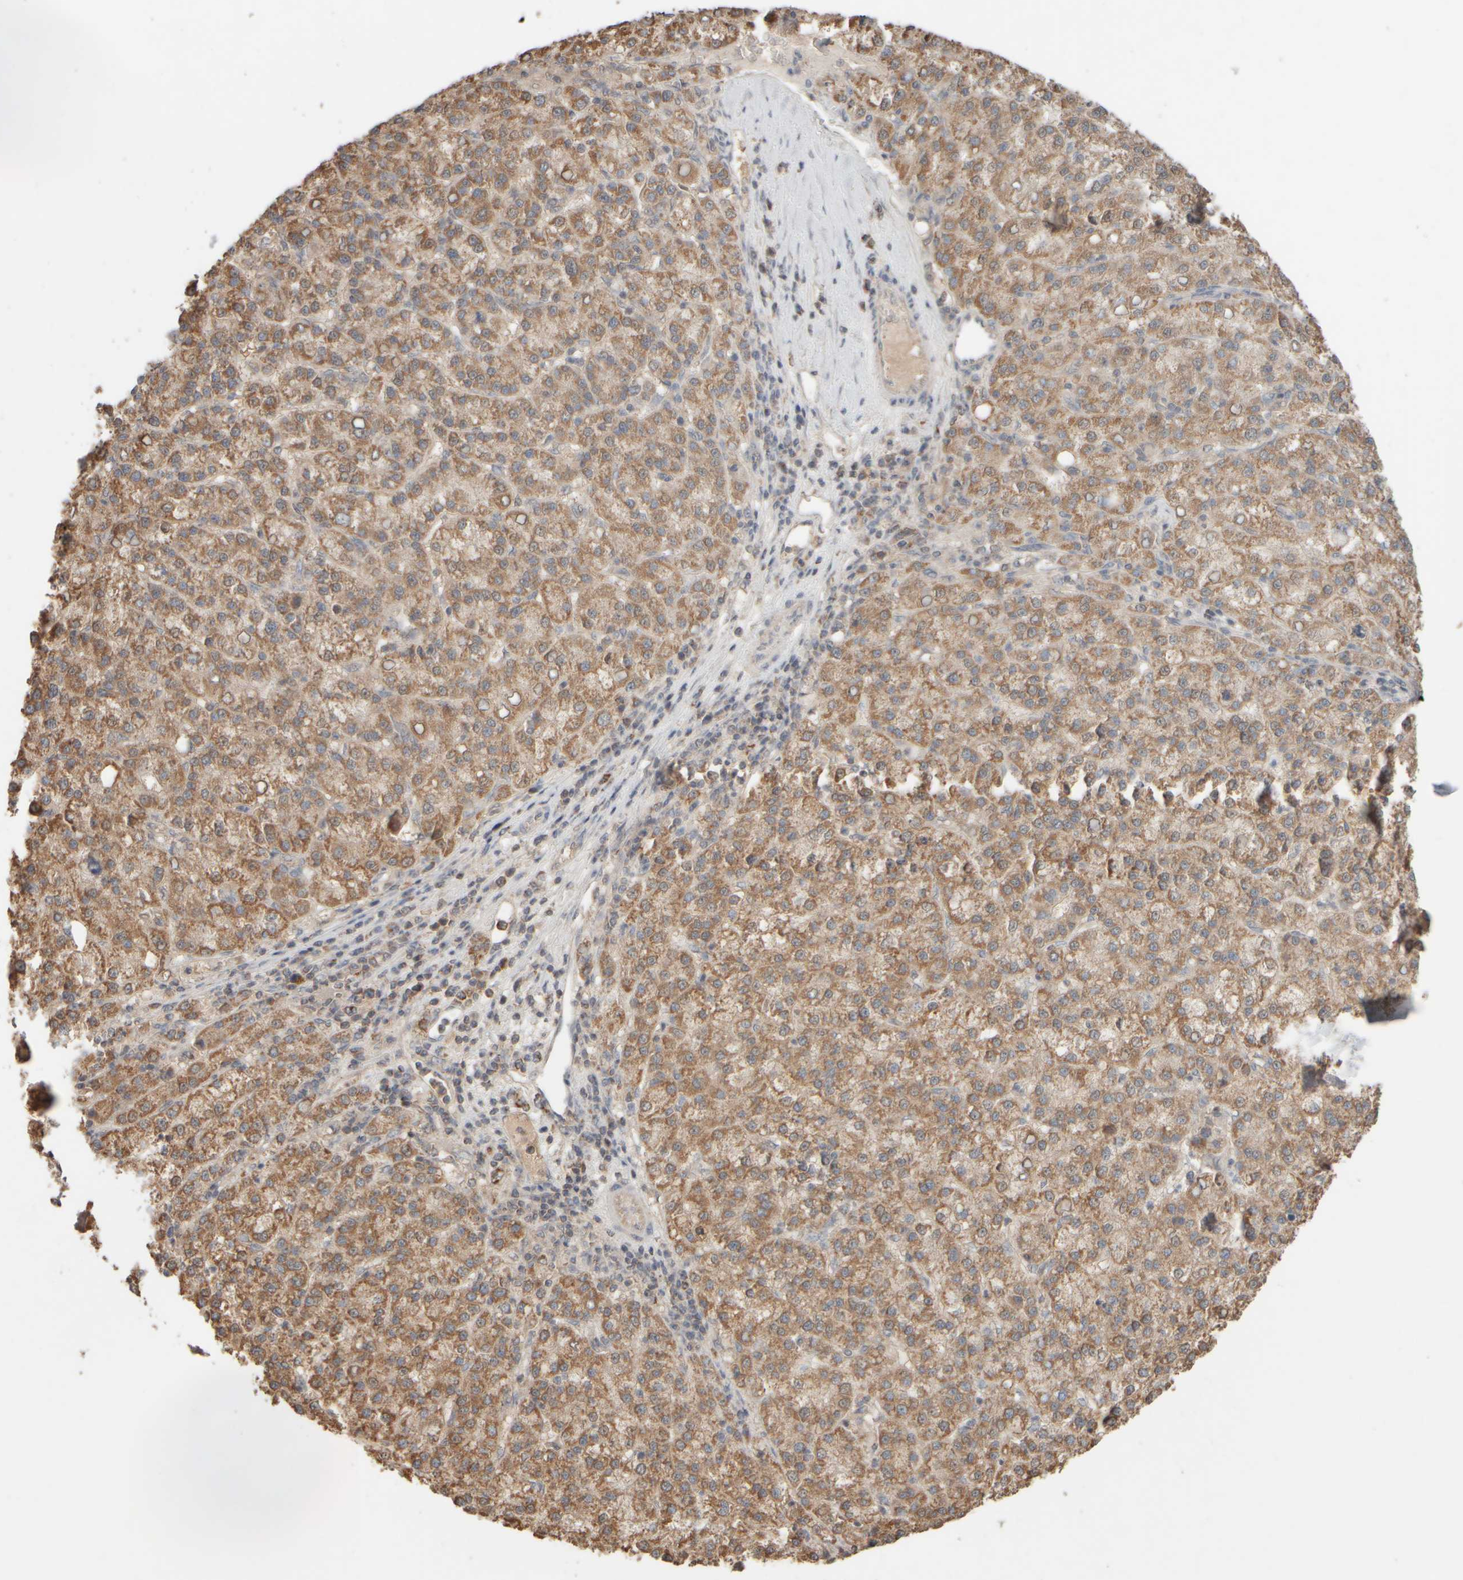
{"staining": {"intensity": "moderate", "quantity": ">75%", "location": "cytoplasmic/membranous"}, "tissue": "liver cancer", "cell_type": "Tumor cells", "image_type": "cancer", "snomed": [{"axis": "morphology", "description": "Carcinoma, Hepatocellular, NOS"}, {"axis": "topography", "description": "Liver"}], "caption": "There is medium levels of moderate cytoplasmic/membranous positivity in tumor cells of hepatocellular carcinoma (liver), as demonstrated by immunohistochemical staining (brown color).", "gene": "EIF2B3", "patient": {"sex": "female", "age": 58}}